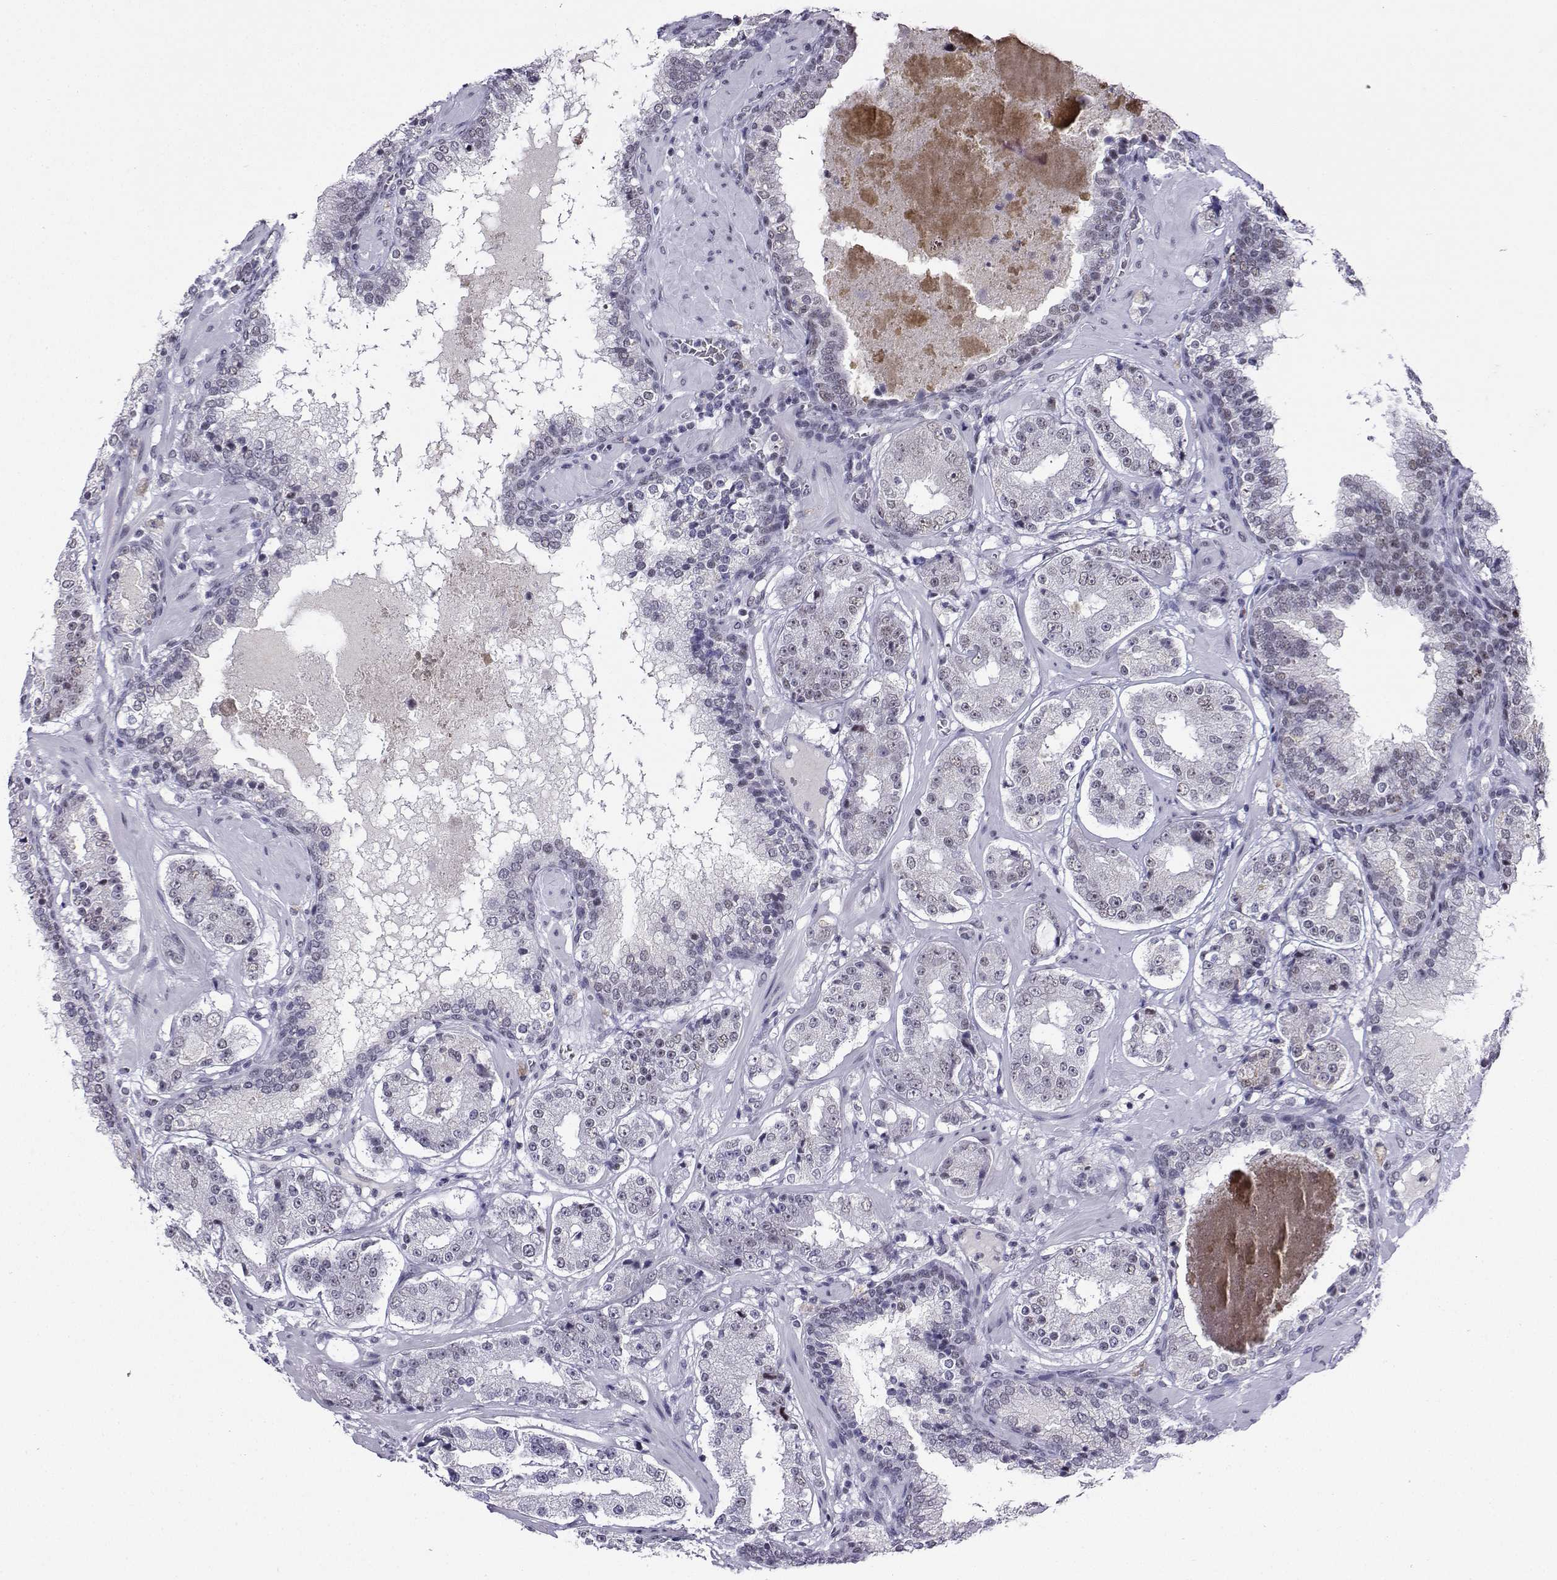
{"staining": {"intensity": "negative", "quantity": "none", "location": "none"}, "tissue": "prostate cancer", "cell_type": "Tumor cells", "image_type": "cancer", "snomed": [{"axis": "morphology", "description": "Adenocarcinoma, Low grade"}, {"axis": "topography", "description": "Prostate"}], "caption": "Immunohistochemistry histopathology image of neoplastic tissue: low-grade adenocarcinoma (prostate) stained with DAB exhibits no significant protein positivity in tumor cells.", "gene": "LRFN2", "patient": {"sex": "male", "age": 60}}